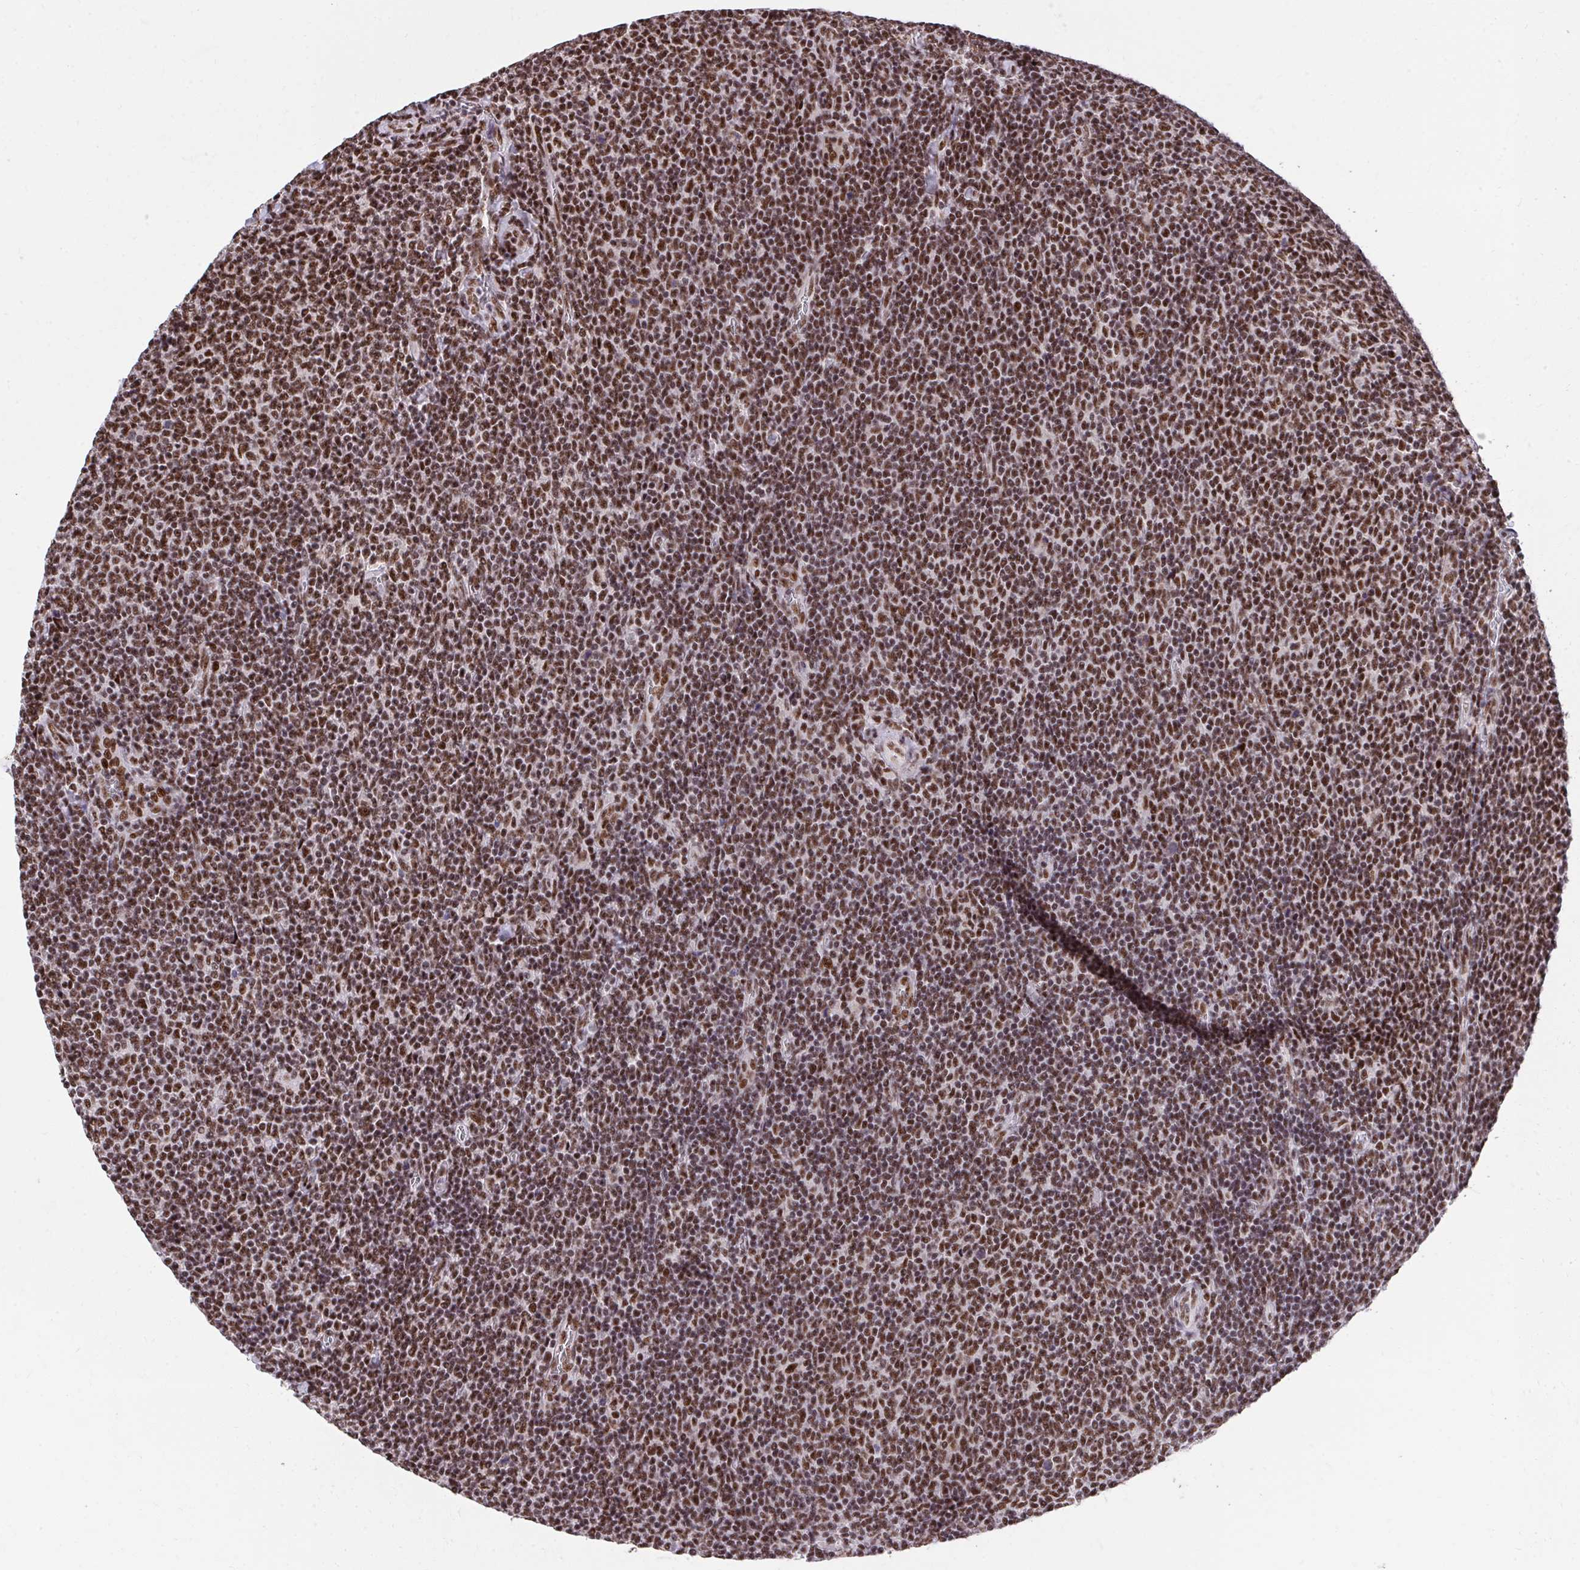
{"staining": {"intensity": "strong", "quantity": ">75%", "location": "nuclear"}, "tissue": "lymphoma", "cell_type": "Tumor cells", "image_type": "cancer", "snomed": [{"axis": "morphology", "description": "Malignant lymphoma, non-Hodgkin's type, Low grade"}, {"axis": "topography", "description": "Lymph node"}], "caption": "IHC histopathology image of neoplastic tissue: malignant lymphoma, non-Hodgkin's type (low-grade) stained using IHC exhibits high levels of strong protein expression localized specifically in the nuclear of tumor cells, appearing as a nuclear brown color.", "gene": "SYNE4", "patient": {"sex": "male", "age": 52}}